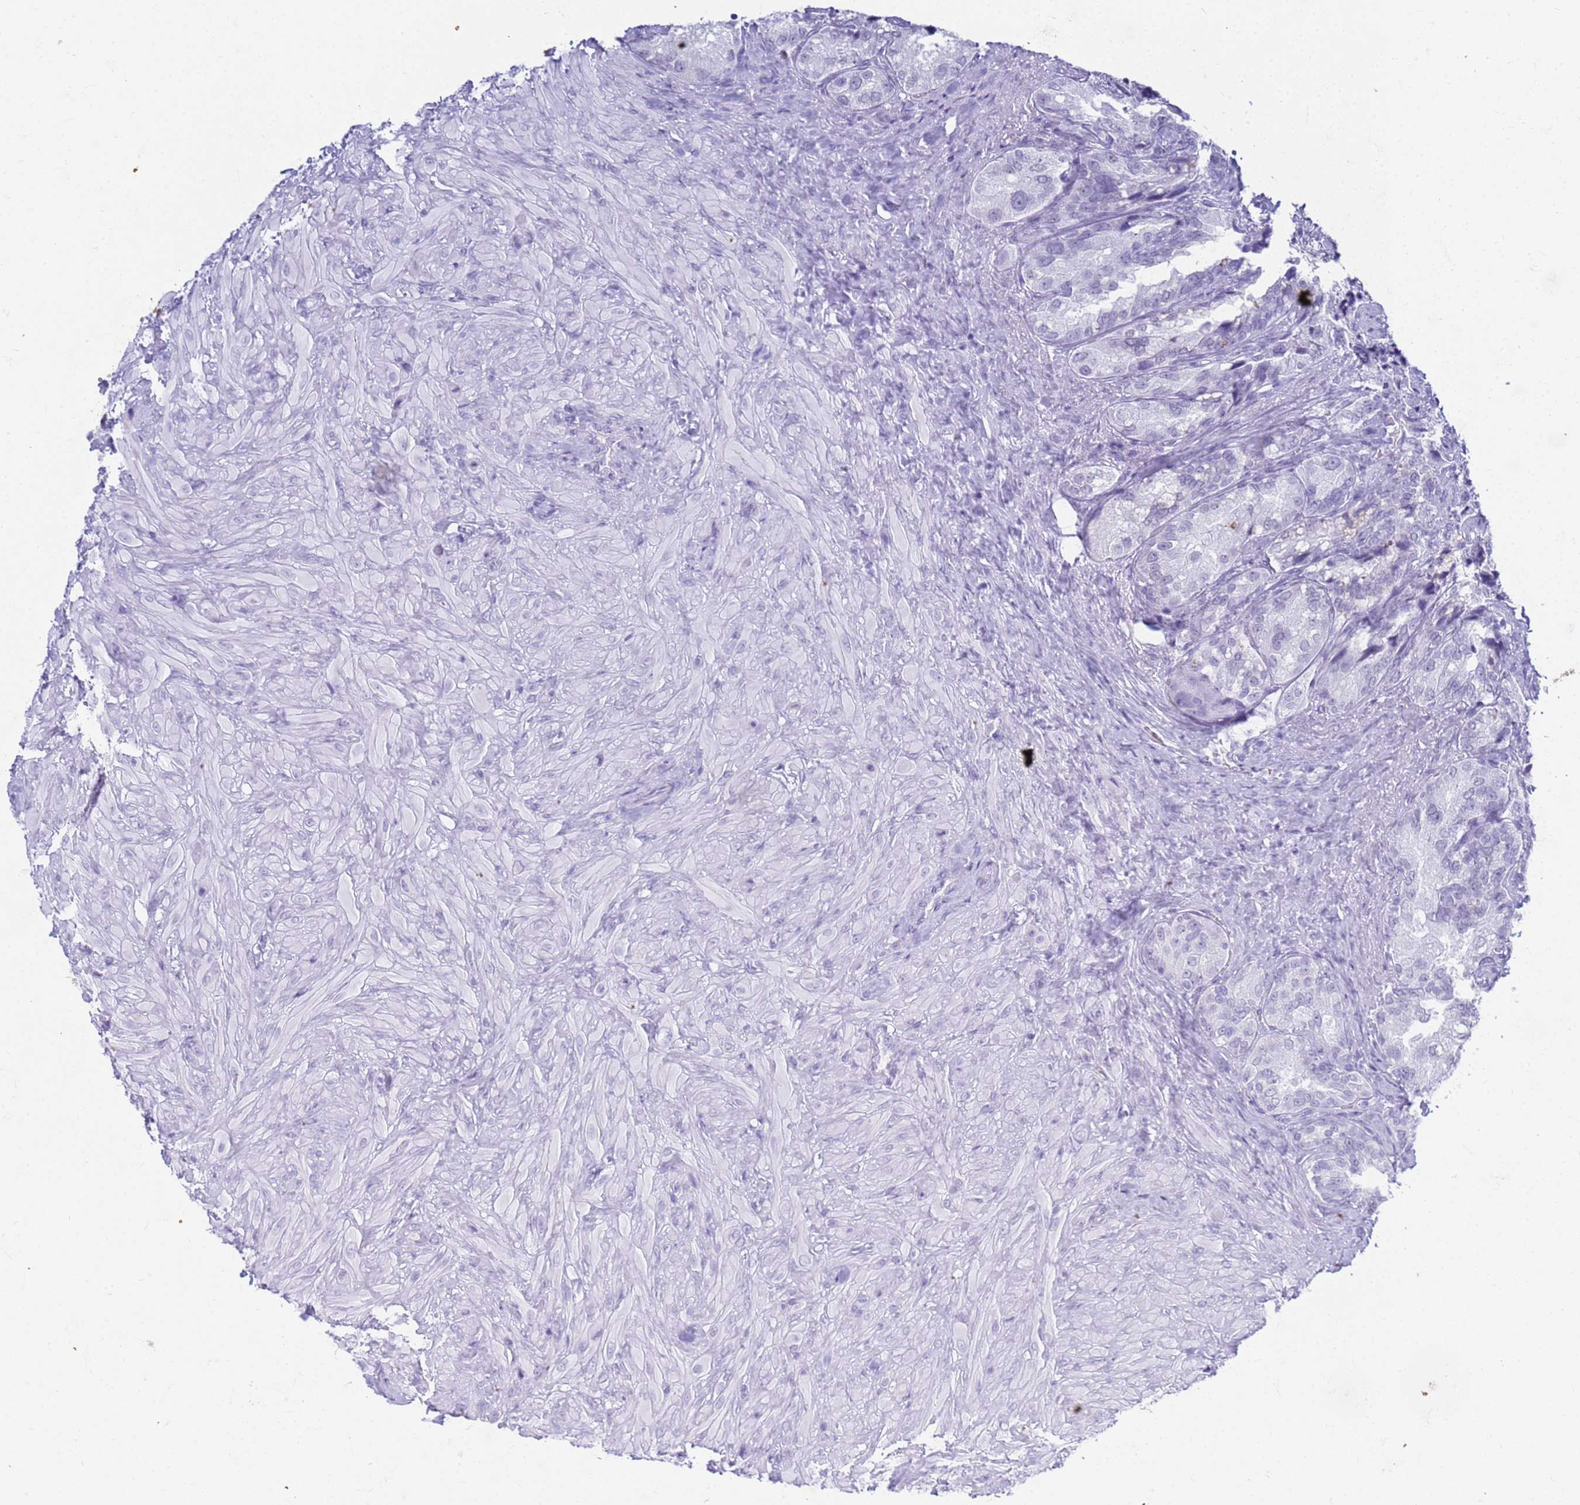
{"staining": {"intensity": "negative", "quantity": "none", "location": "none"}, "tissue": "seminal vesicle", "cell_type": "Glandular cells", "image_type": "normal", "snomed": [{"axis": "morphology", "description": "Normal tissue, NOS"}, {"axis": "topography", "description": "Seminal veicle"}, {"axis": "topography", "description": "Peripheral nerve tissue"}], "caption": "This is an immunohistochemistry (IHC) image of normal seminal vesicle. There is no expression in glandular cells.", "gene": "SLC7A9", "patient": {"sex": "male", "age": 67}}